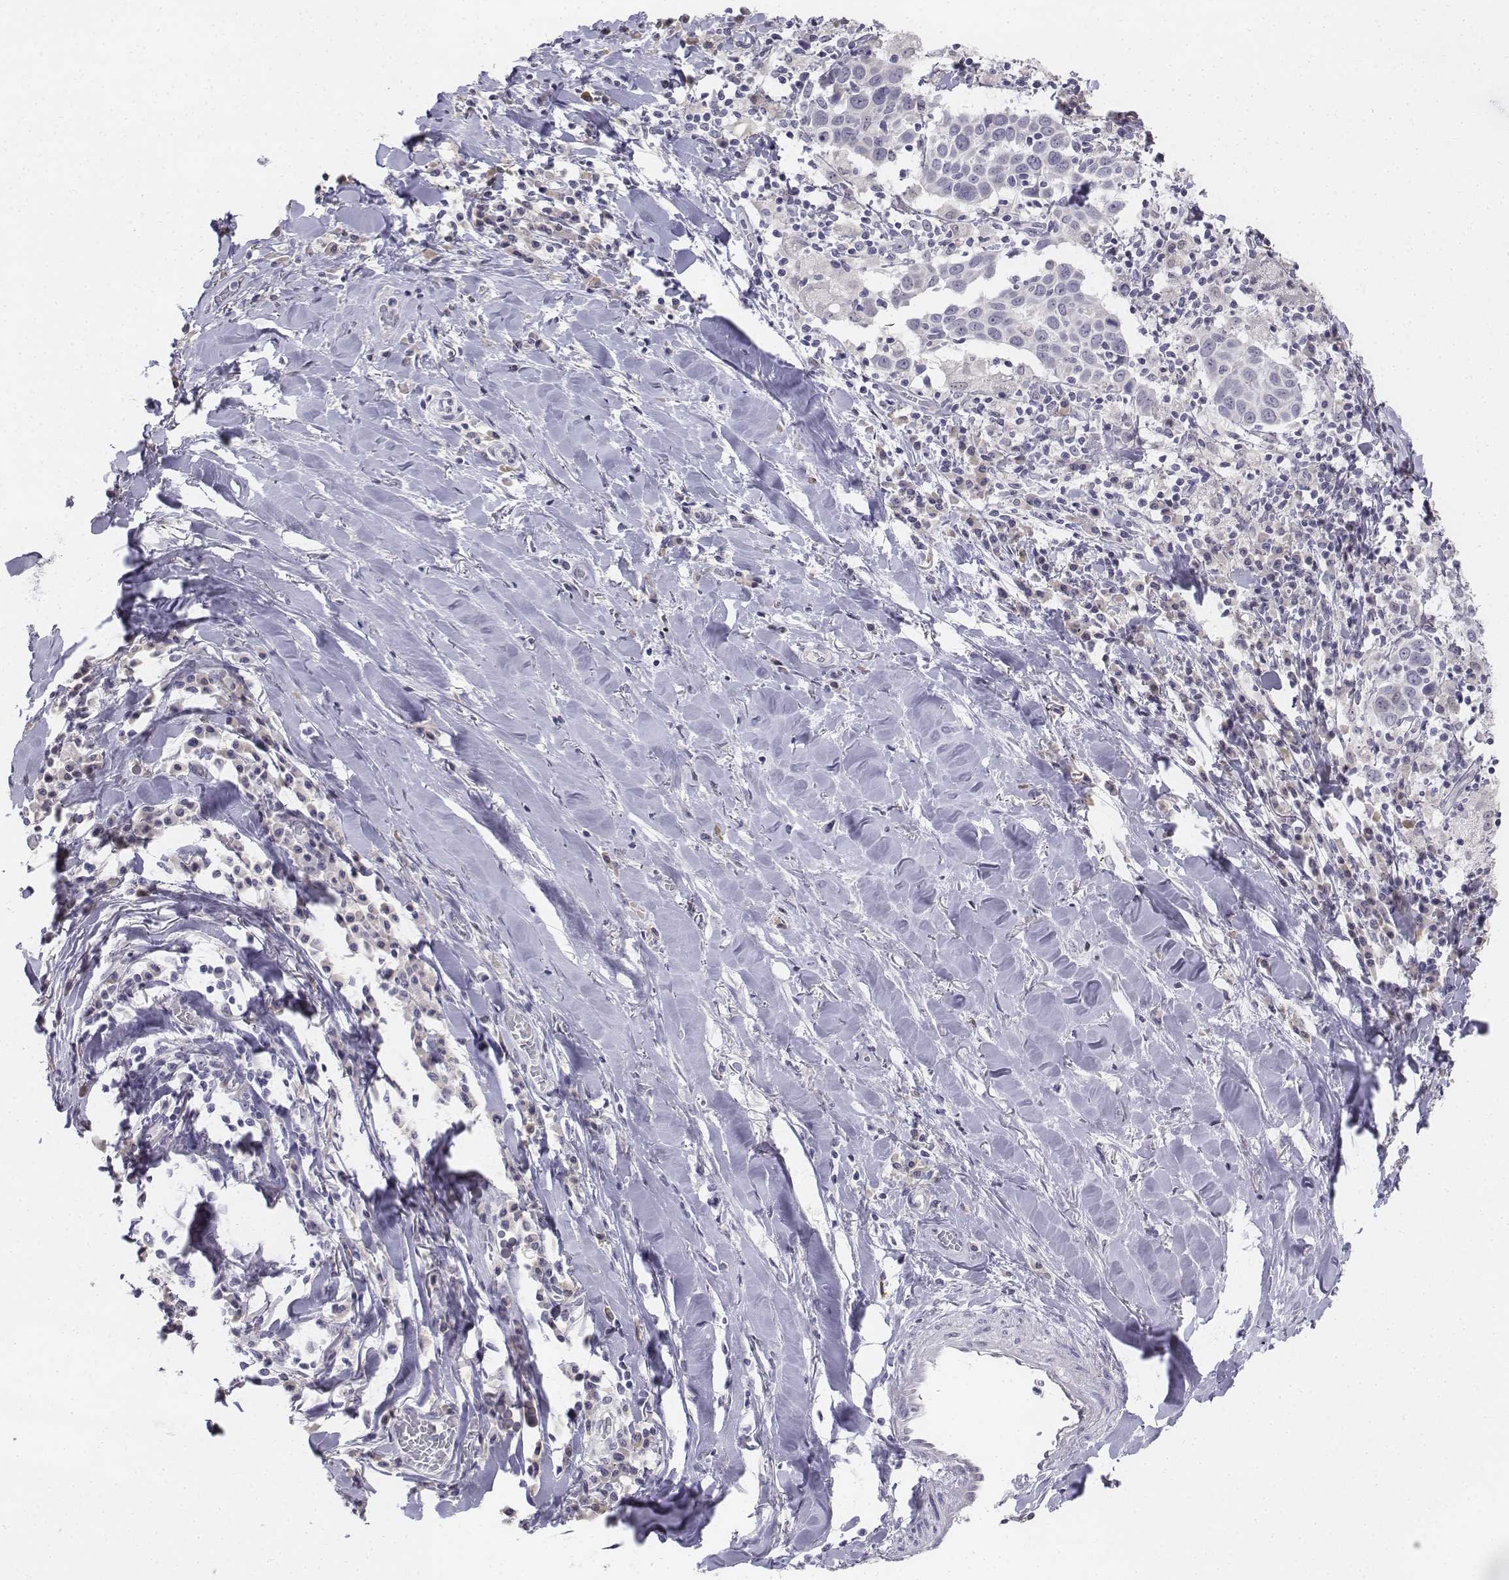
{"staining": {"intensity": "negative", "quantity": "none", "location": "none"}, "tissue": "lung cancer", "cell_type": "Tumor cells", "image_type": "cancer", "snomed": [{"axis": "morphology", "description": "Squamous cell carcinoma, NOS"}, {"axis": "topography", "description": "Lung"}], "caption": "The micrograph displays no significant expression in tumor cells of lung cancer (squamous cell carcinoma).", "gene": "PENK", "patient": {"sex": "male", "age": 57}}